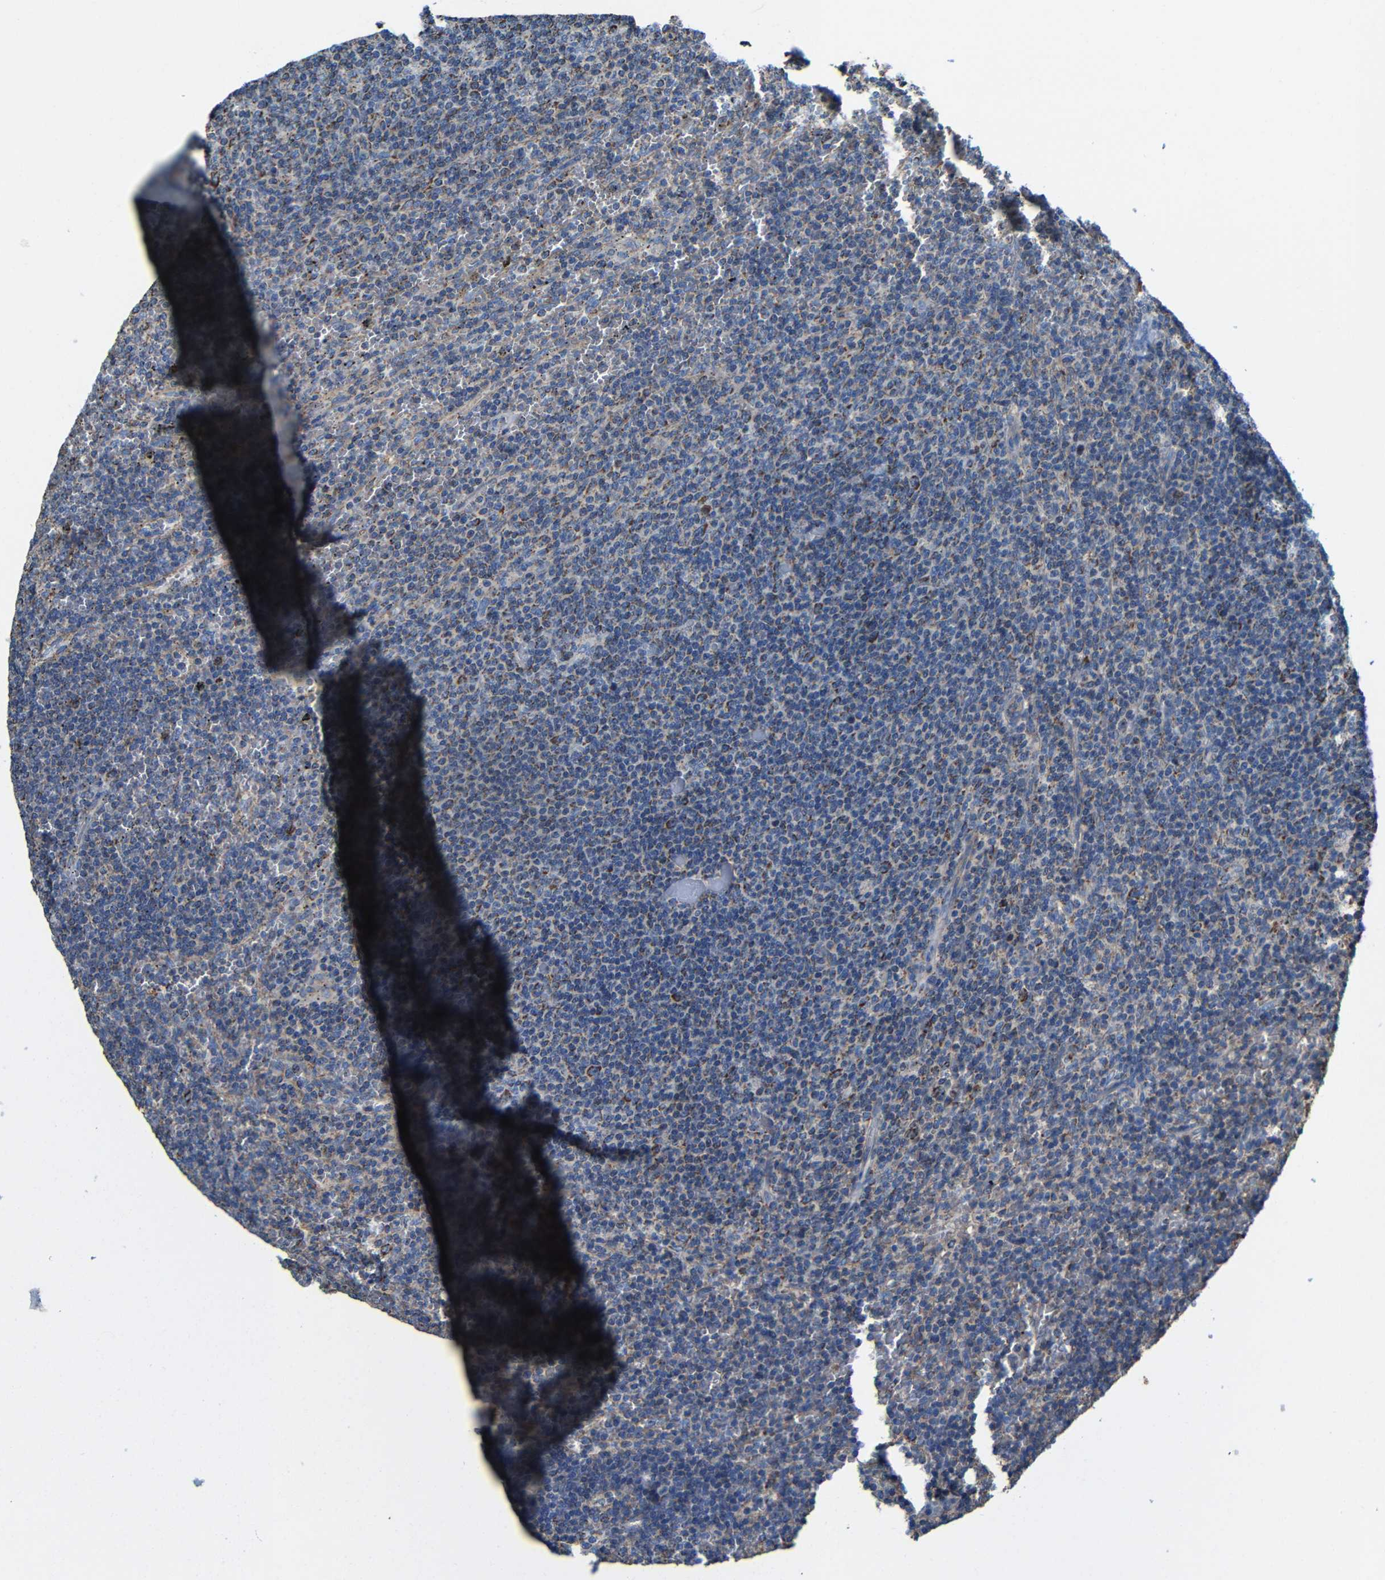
{"staining": {"intensity": "moderate", "quantity": "25%-75%", "location": "cytoplasmic/membranous"}, "tissue": "lymphoma", "cell_type": "Tumor cells", "image_type": "cancer", "snomed": [{"axis": "morphology", "description": "Malignant lymphoma, non-Hodgkin's type, Low grade"}, {"axis": "topography", "description": "Spleen"}], "caption": "Approximately 25%-75% of tumor cells in human lymphoma reveal moderate cytoplasmic/membranous protein expression as visualized by brown immunohistochemical staining.", "gene": "INTS6L", "patient": {"sex": "female", "age": 50}}